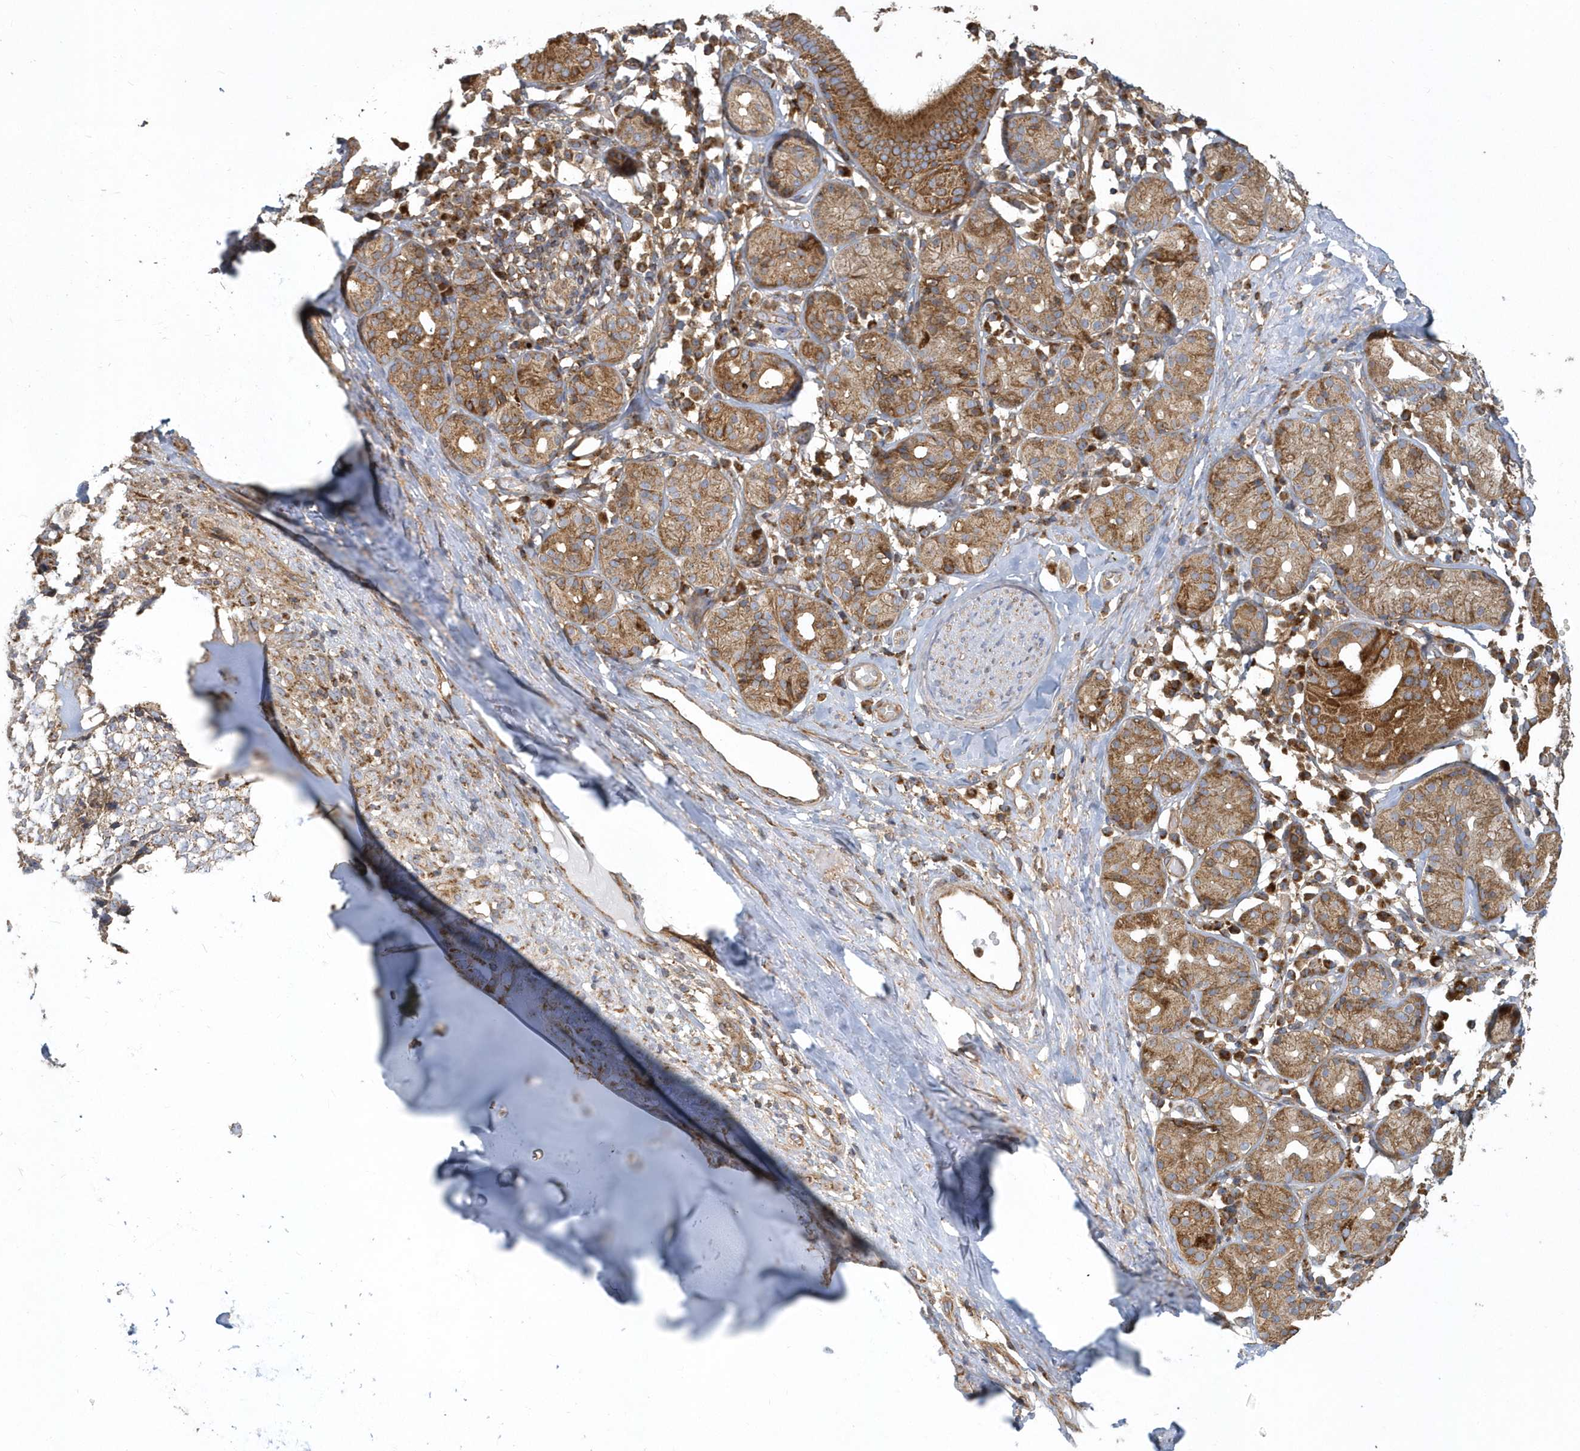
{"staining": {"intensity": "negative", "quantity": "none", "location": "none"}, "tissue": "soft tissue", "cell_type": "Chondrocytes", "image_type": "normal", "snomed": [{"axis": "morphology", "description": "Normal tissue, NOS"}, {"axis": "morphology", "description": "Basal cell carcinoma"}, {"axis": "topography", "description": "Cartilage tissue"}, {"axis": "topography", "description": "Nasopharynx"}, {"axis": "topography", "description": "Oral tissue"}], "caption": "This is an immunohistochemistry image of unremarkable soft tissue. There is no staining in chondrocytes.", "gene": "TRAIP", "patient": {"sex": "female", "age": 77}}